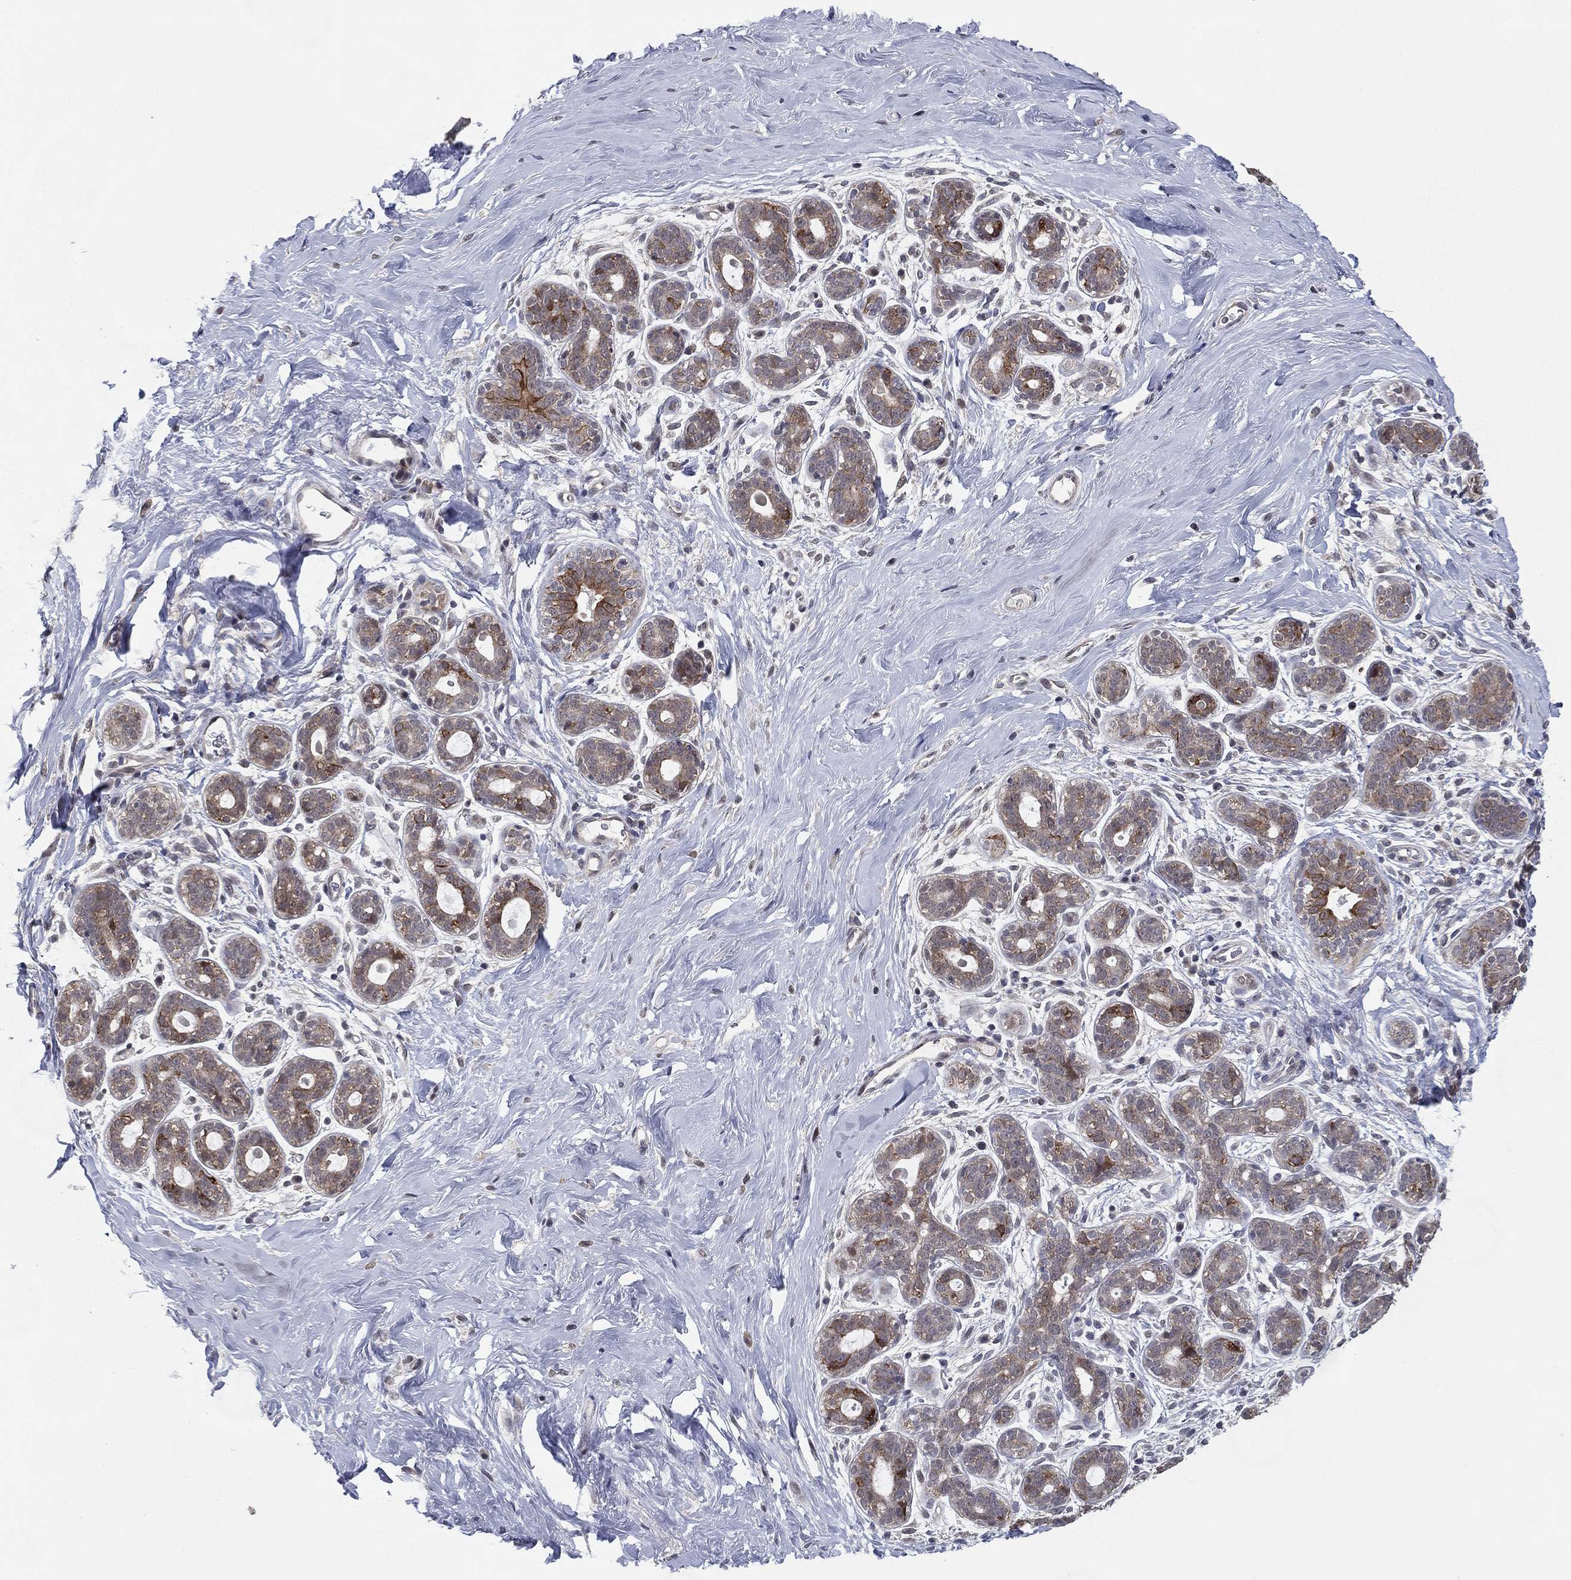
{"staining": {"intensity": "negative", "quantity": "none", "location": "none"}, "tissue": "breast", "cell_type": "Adipocytes", "image_type": "normal", "snomed": [{"axis": "morphology", "description": "Normal tissue, NOS"}, {"axis": "topography", "description": "Breast"}], "caption": "Histopathology image shows no significant protein positivity in adipocytes of benign breast. The staining was performed using DAB to visualize the protein expression in brown, while the nuclei were stained in blue with hematoxylin (Magnification: 20x).", "gene": "KAT14", "patient": {"sex": "female", "age": 43}}